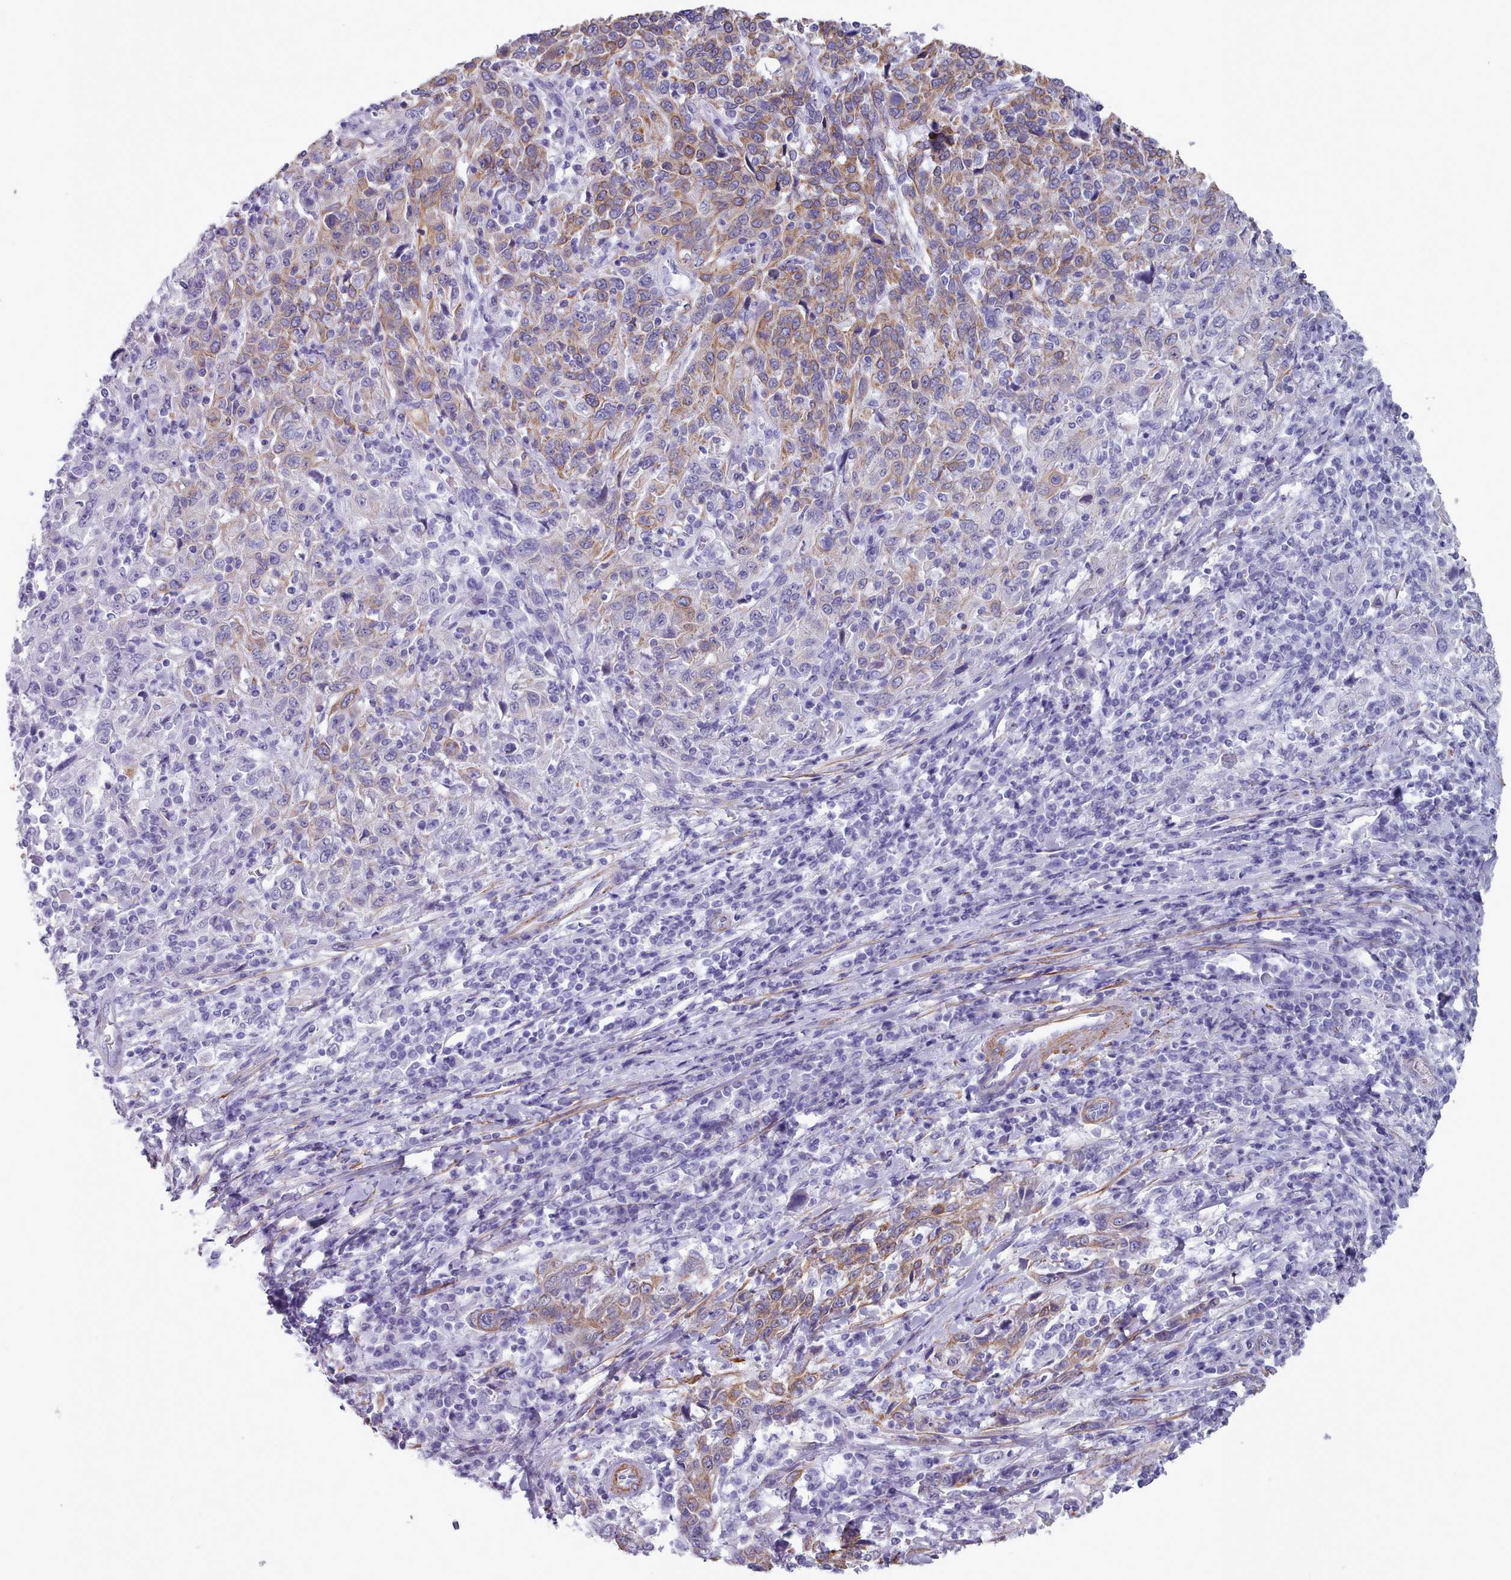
{"staining": {"intensity": "moderate", "quantity": "<25%", "location": "cytoplasmic/membranous"}, "tissue": "cervical cancer", "cell_type": "Tumor cells", "image_type": "cancer", "snomed": [{"axis": "morphology", "description": "Squamous cell carcinoma, NOS"}, {"axis": "topography", "description": "Cervix"}], "caption": "Moderate cytoplasmic/membranous staining for a protein is seen in about <25% of tumor cells of squamous cell carcinoma (cervical) using immunohistochemistry.", "gene": "FPGS", "patient": {"sex": "female", "age": 46}}